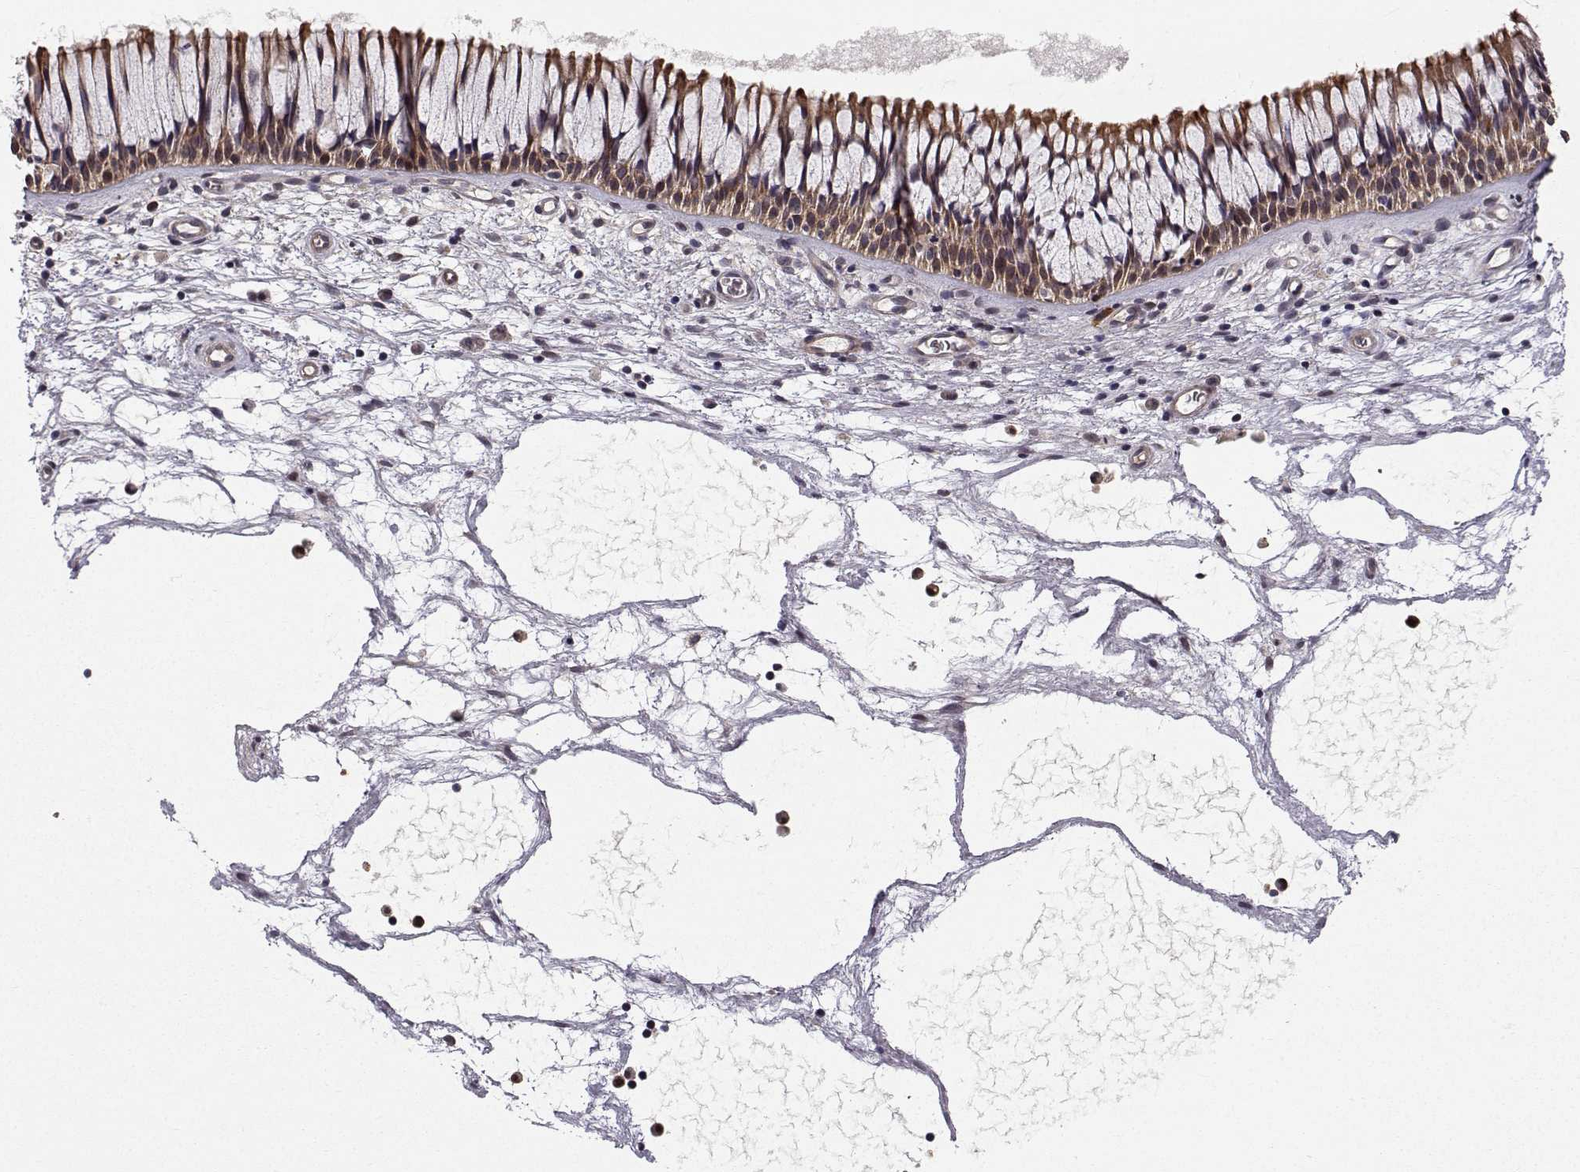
{"staining": {"intensity": "moderate", "quantity": "25%-75%", "location": "cytoplasmic/membranous"}, "tissue": "nasopharynx", "cell_type": "Respiratory epithelial cells", "image_type": "normal", "snomed": [{"axis": "morphology", "description": "Normal tissue, NOS"}, {"axis": "topography", "description": "Nasopharynx"}], "caption": "Immunohistochemistry (IHC) (DAB) staining of normal human nasopharynx exhibits moderate cytoplasmic/membranous protein positivity in about 25%-75% of respiratory epithelial cells. Using DAB (brown) and hematoxylin (blue) stains, captured at high magnification using brightfield microscopy.", "gene": "APC", "patient": {"sex": "male", "age": 51}}